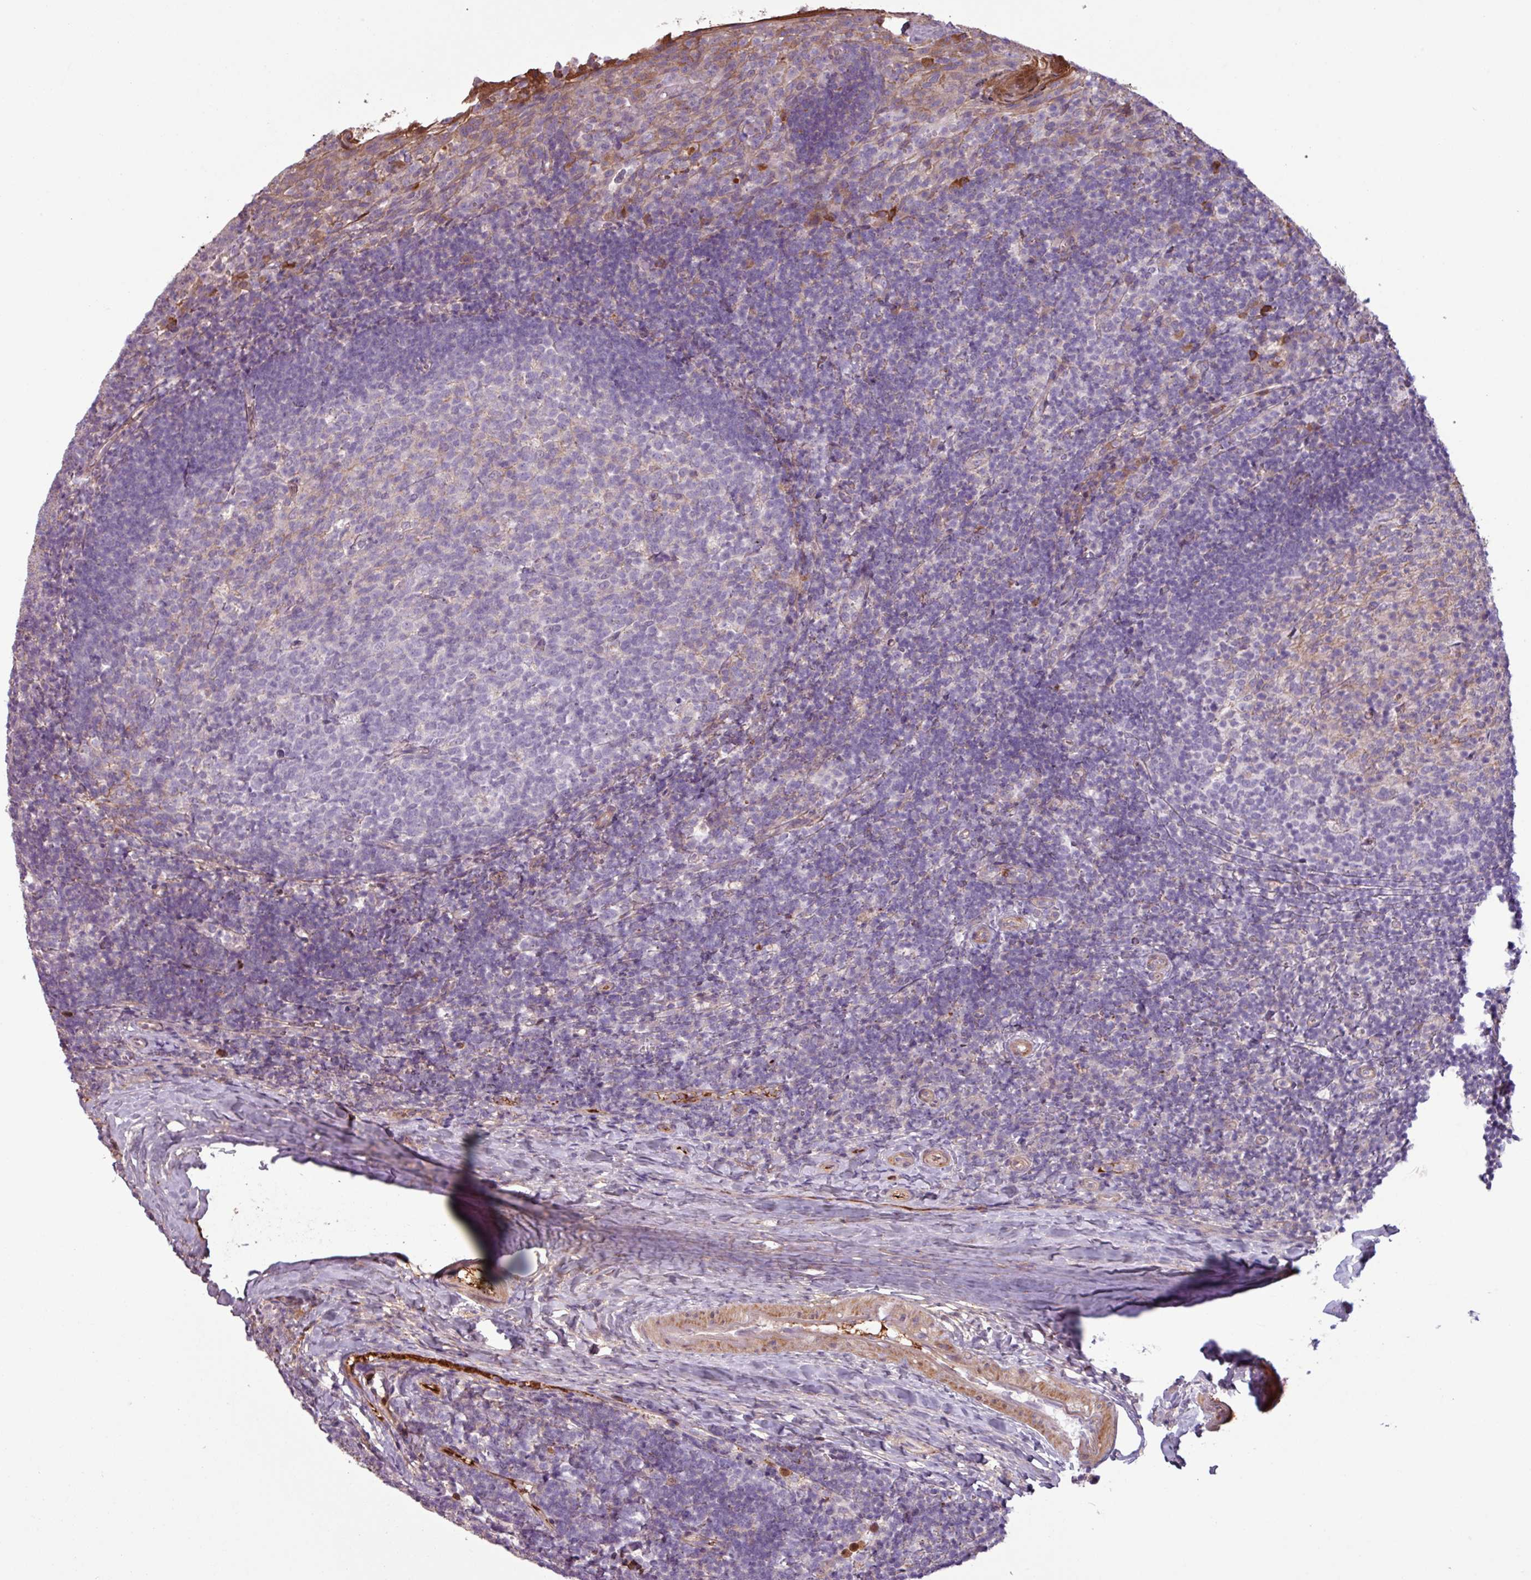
{"staining": {"intensity": "negative", "quantity": "none", "location": "none"}, "tissue": "tonsil", "cell_type": "Germinal center cells", "image_type": "normal", "snomed": [{"axis": "morphology", "description": "Normal tissue, NOS"}, {"axis": "topography", "description": "Tonsil"}], "caption": "Immunohistochemistry (IHC) photomicrograph of unremarkable tonsil: tonsil stained with DAB (3,3'-diaminobenzidine) displays no significant protein expression in germinal center cells.", "gene": "C4A", "patient": {"sex": "female", "age": 10}}